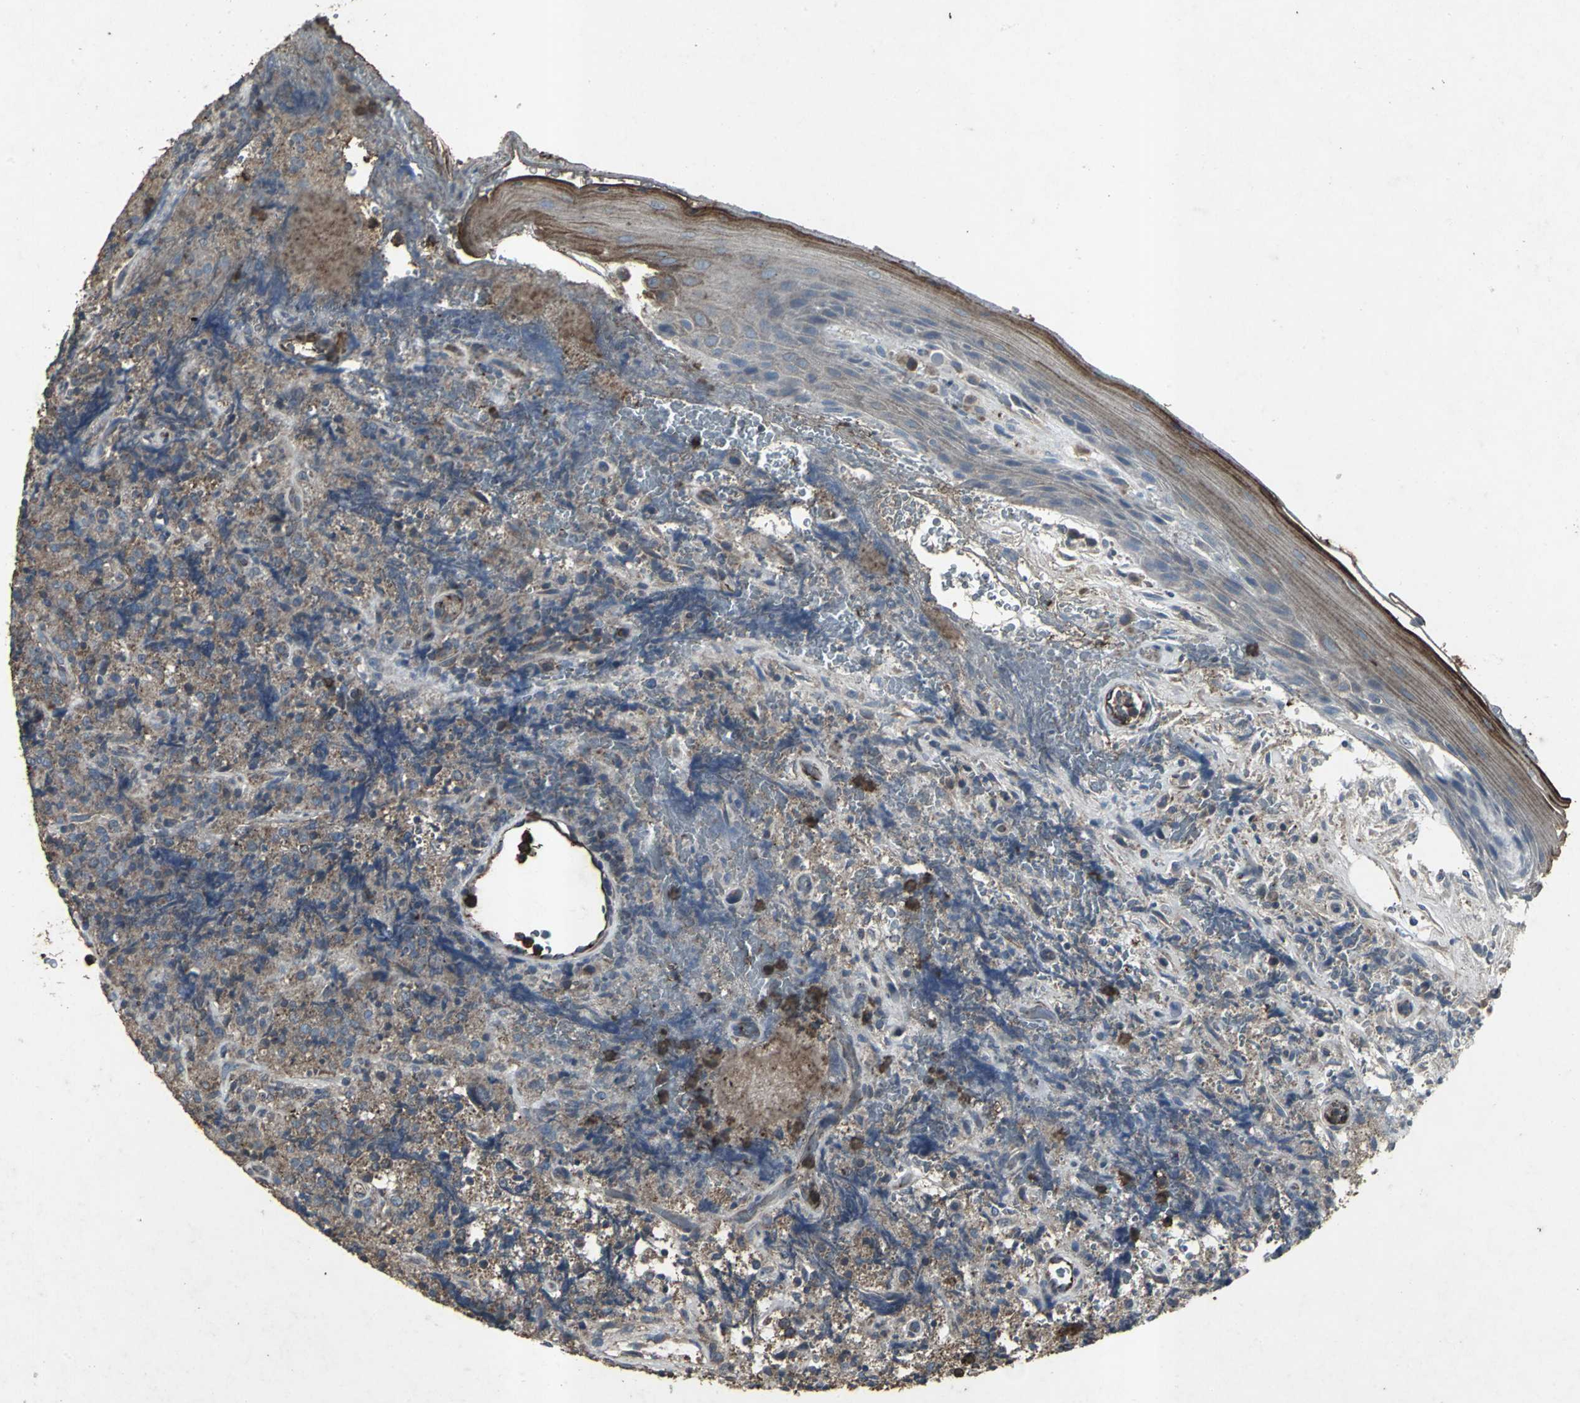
{"staining": {"intensity": "moderate", "quantity": "25%-75%", "location": "cytoplasmic/membranous"}, "tissue": "lymphoma", "cell_type": "Tumor cells", "image_type": "cancer", "snomed": [{"axis": "morphology", "description": "Malignant lymphoma, non-Hodgkin's type, High grade"}, {"axis": "topography", "description": "Tonsil"}], "caption": "Brown immunohistochemical staining in lymphoma reveals moderate cytoplasmic/membranous staining in about 25%-75% of tumor cells.", "gene": "CCR9", "patient": {"sex": "female", "age": 36}}